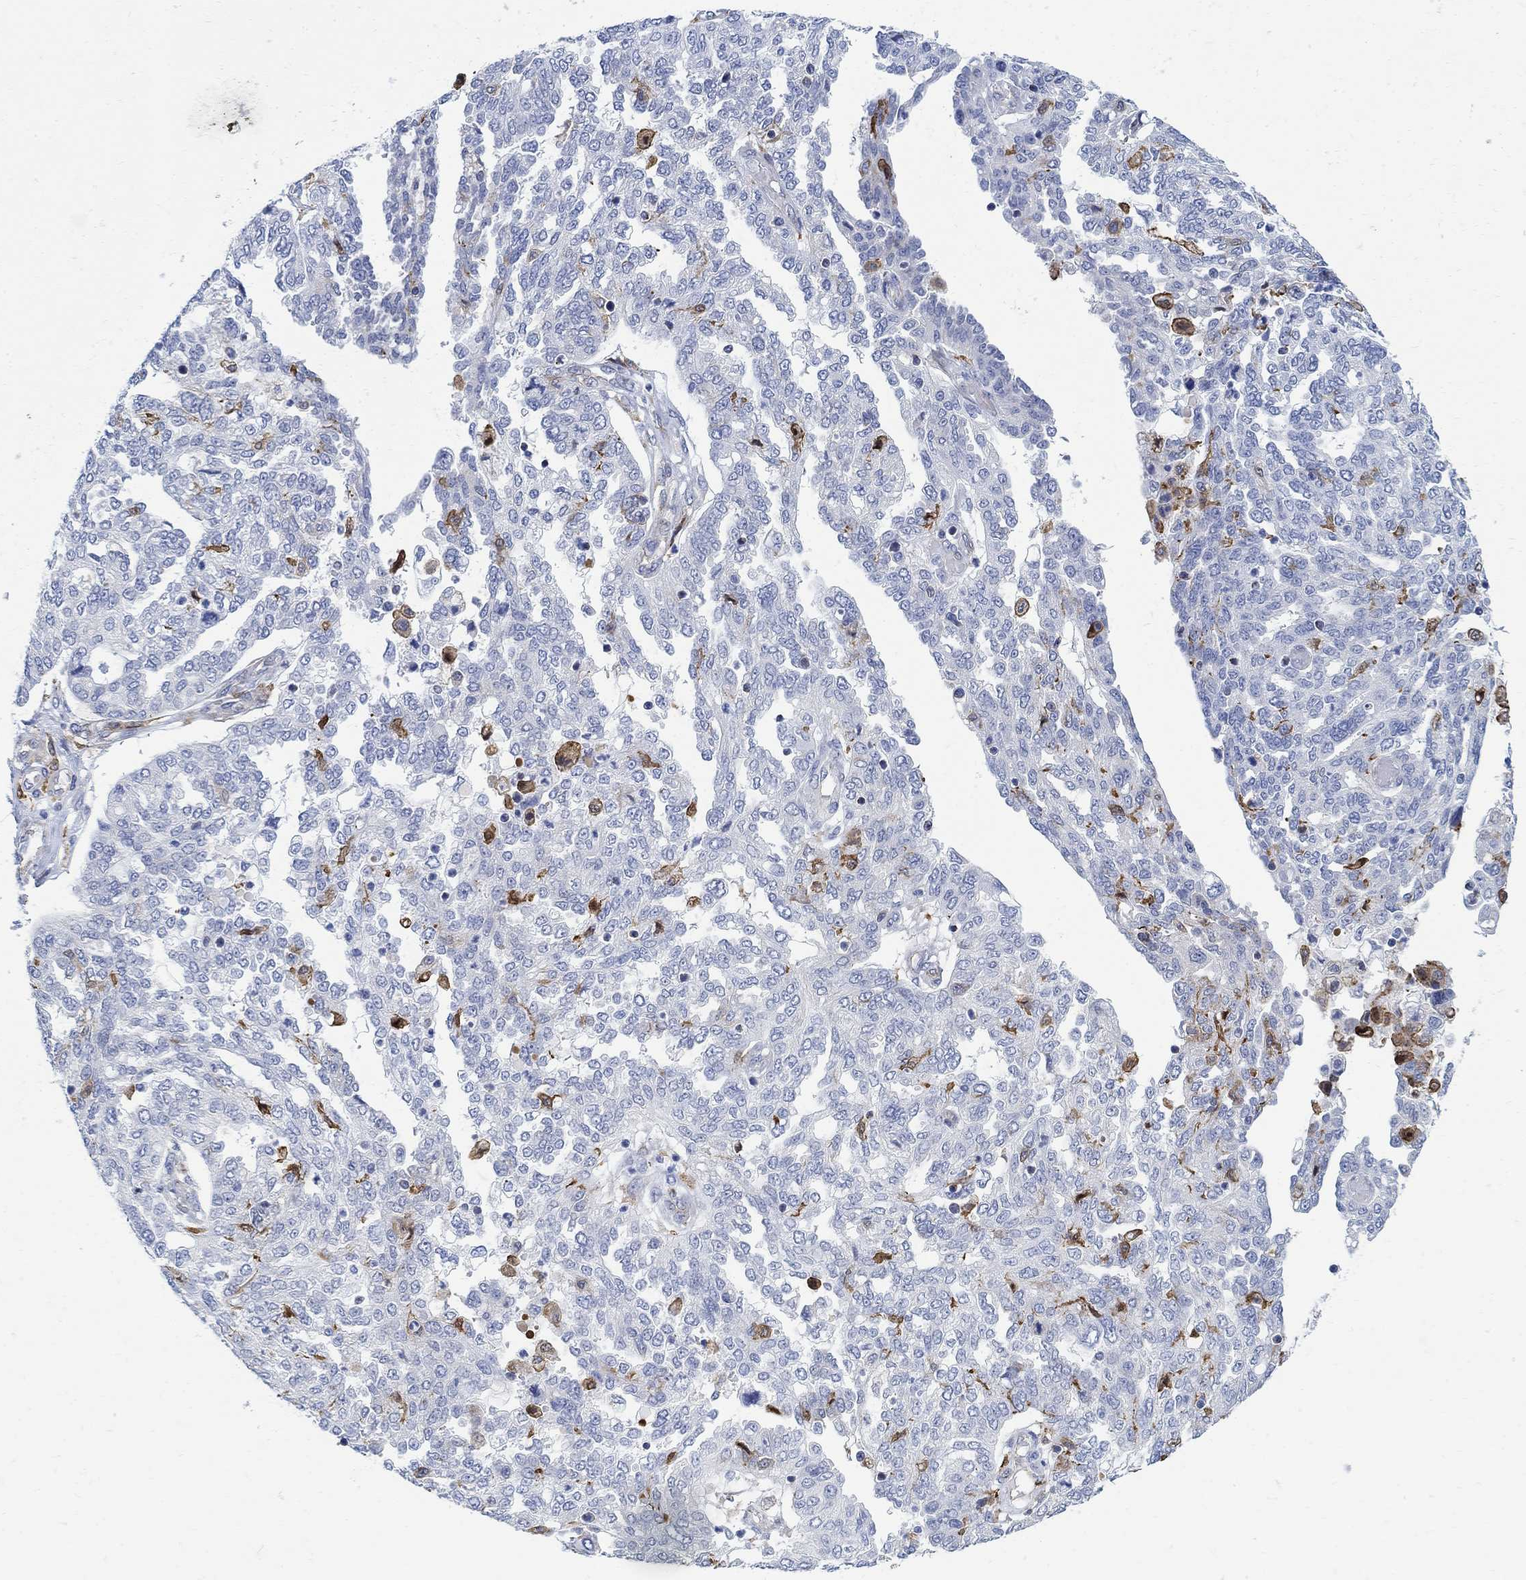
{"staining": {"intensity": "strong", "quantity": "<25%", "location": "cytoplasmic/membranous"}, "tissue": "ovarian cancer", "cell_type": "Tumor cells", "image_type": "cancer", "snomed": [{"axis": "morphology", "description": "Cystadenocarcinoma, serous, NOS"}, {"axis": "topography", "description": "Ovary"}], "caption": "A brown stain highlights strong cytoplasmic/membranous staining of a protein in ovarian cancer (serous cystadenocarcinoma) tumor cells.", "gene": "PHF21B", "patient": {"sex": "female", "age": 67}}